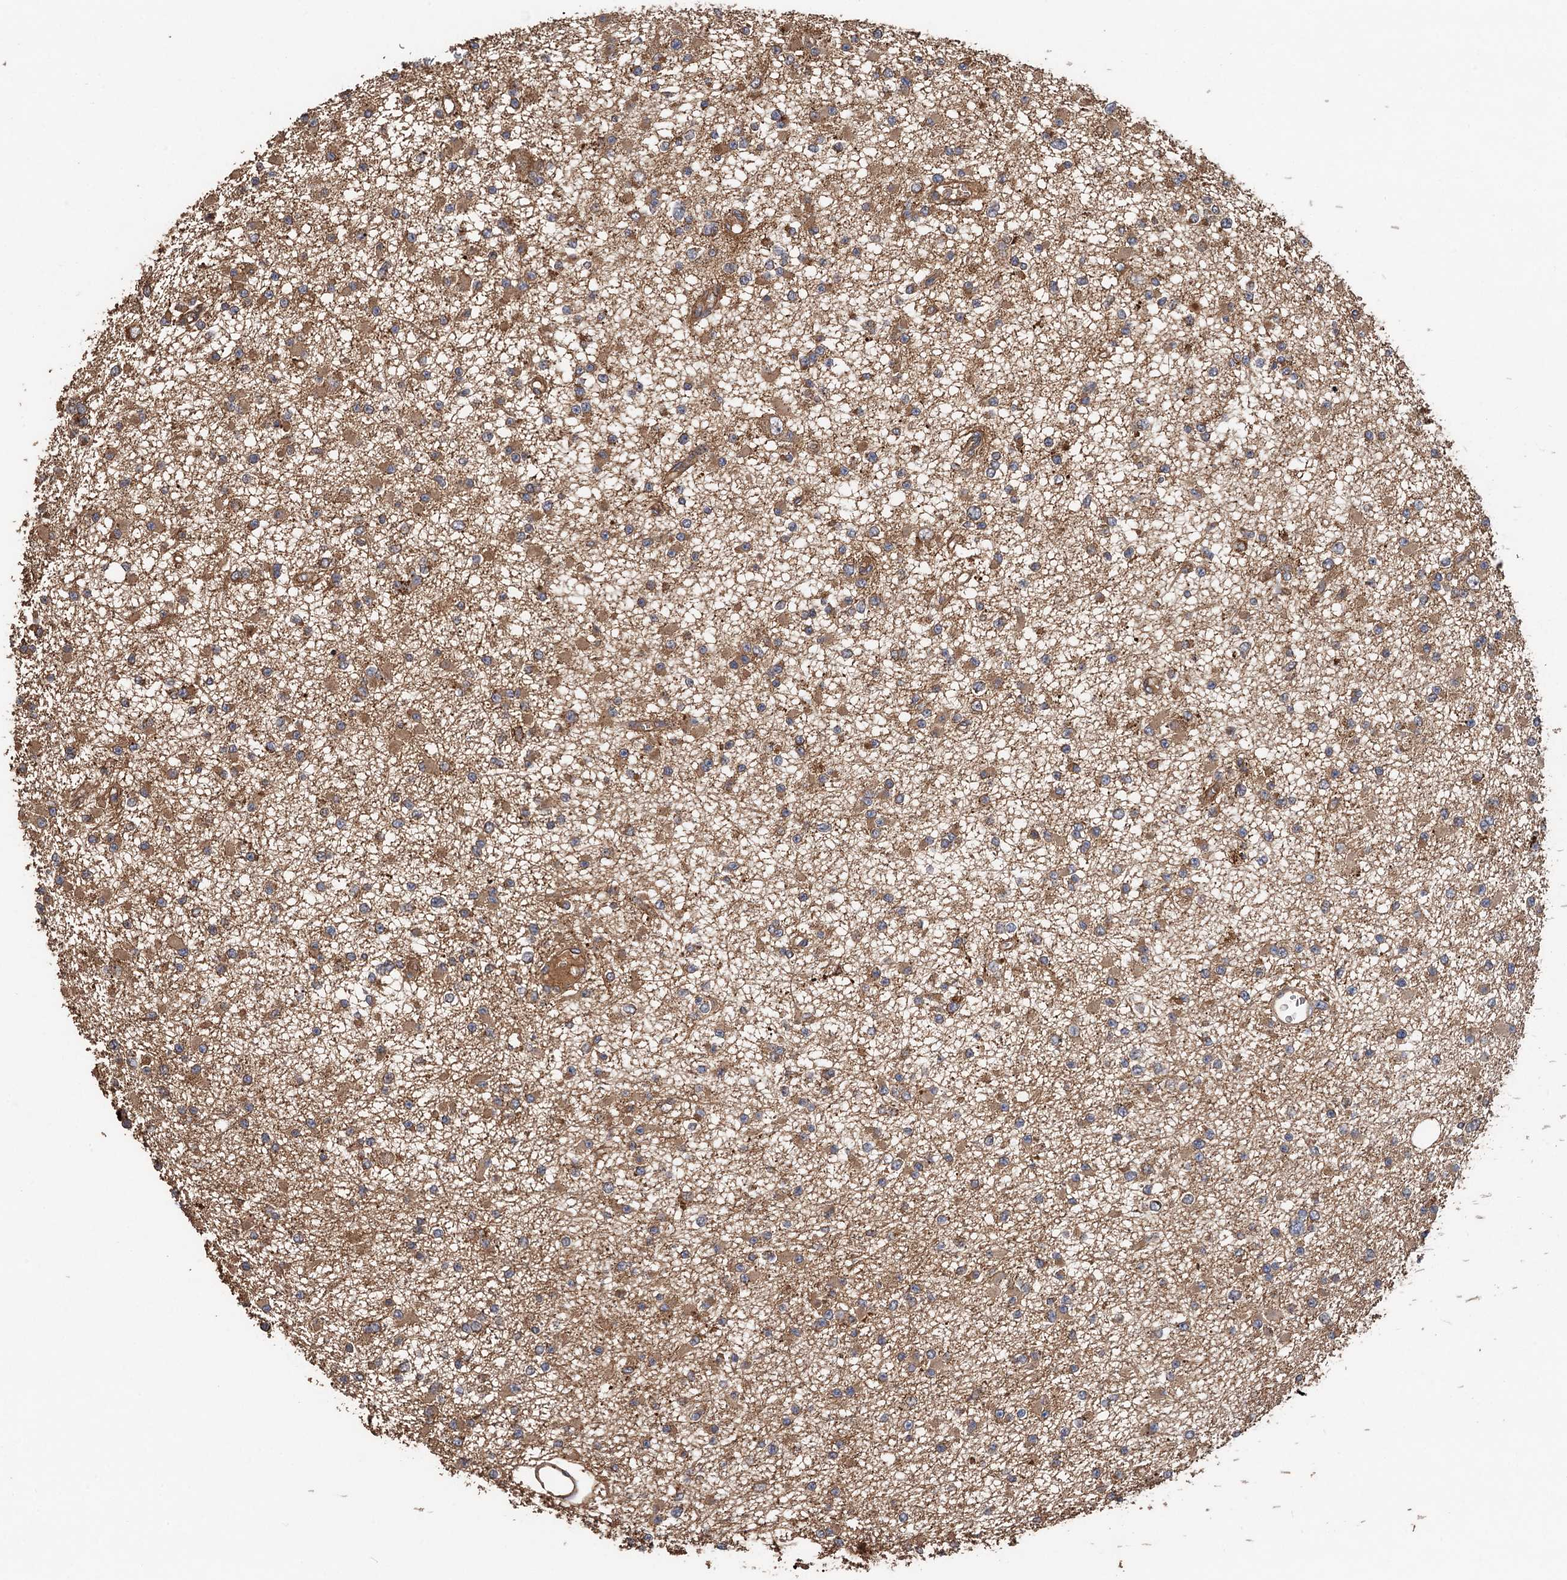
{"staining": {"intensity": "moderate", "quantity": ">75%", "location": "cytoplasmic/membranous"}, "tissue": "glioma", "cell_type": "Tumor cells", "image_type": "cancer", "snomed": [{"axis": "morphology", "description": "Glioma, malignant, Low grade"}, {"axis": "topography", "description": "Brain"}], "caption": "Moderate cytoplasmic/membranous protein positivity is appreciated in about >75% of tumor cells in glioma. (Brightfield microscopy of DAB IHC at high magnification).", "gene": "TMEM39B", "patient": {"sex": "female", "age": 22}}